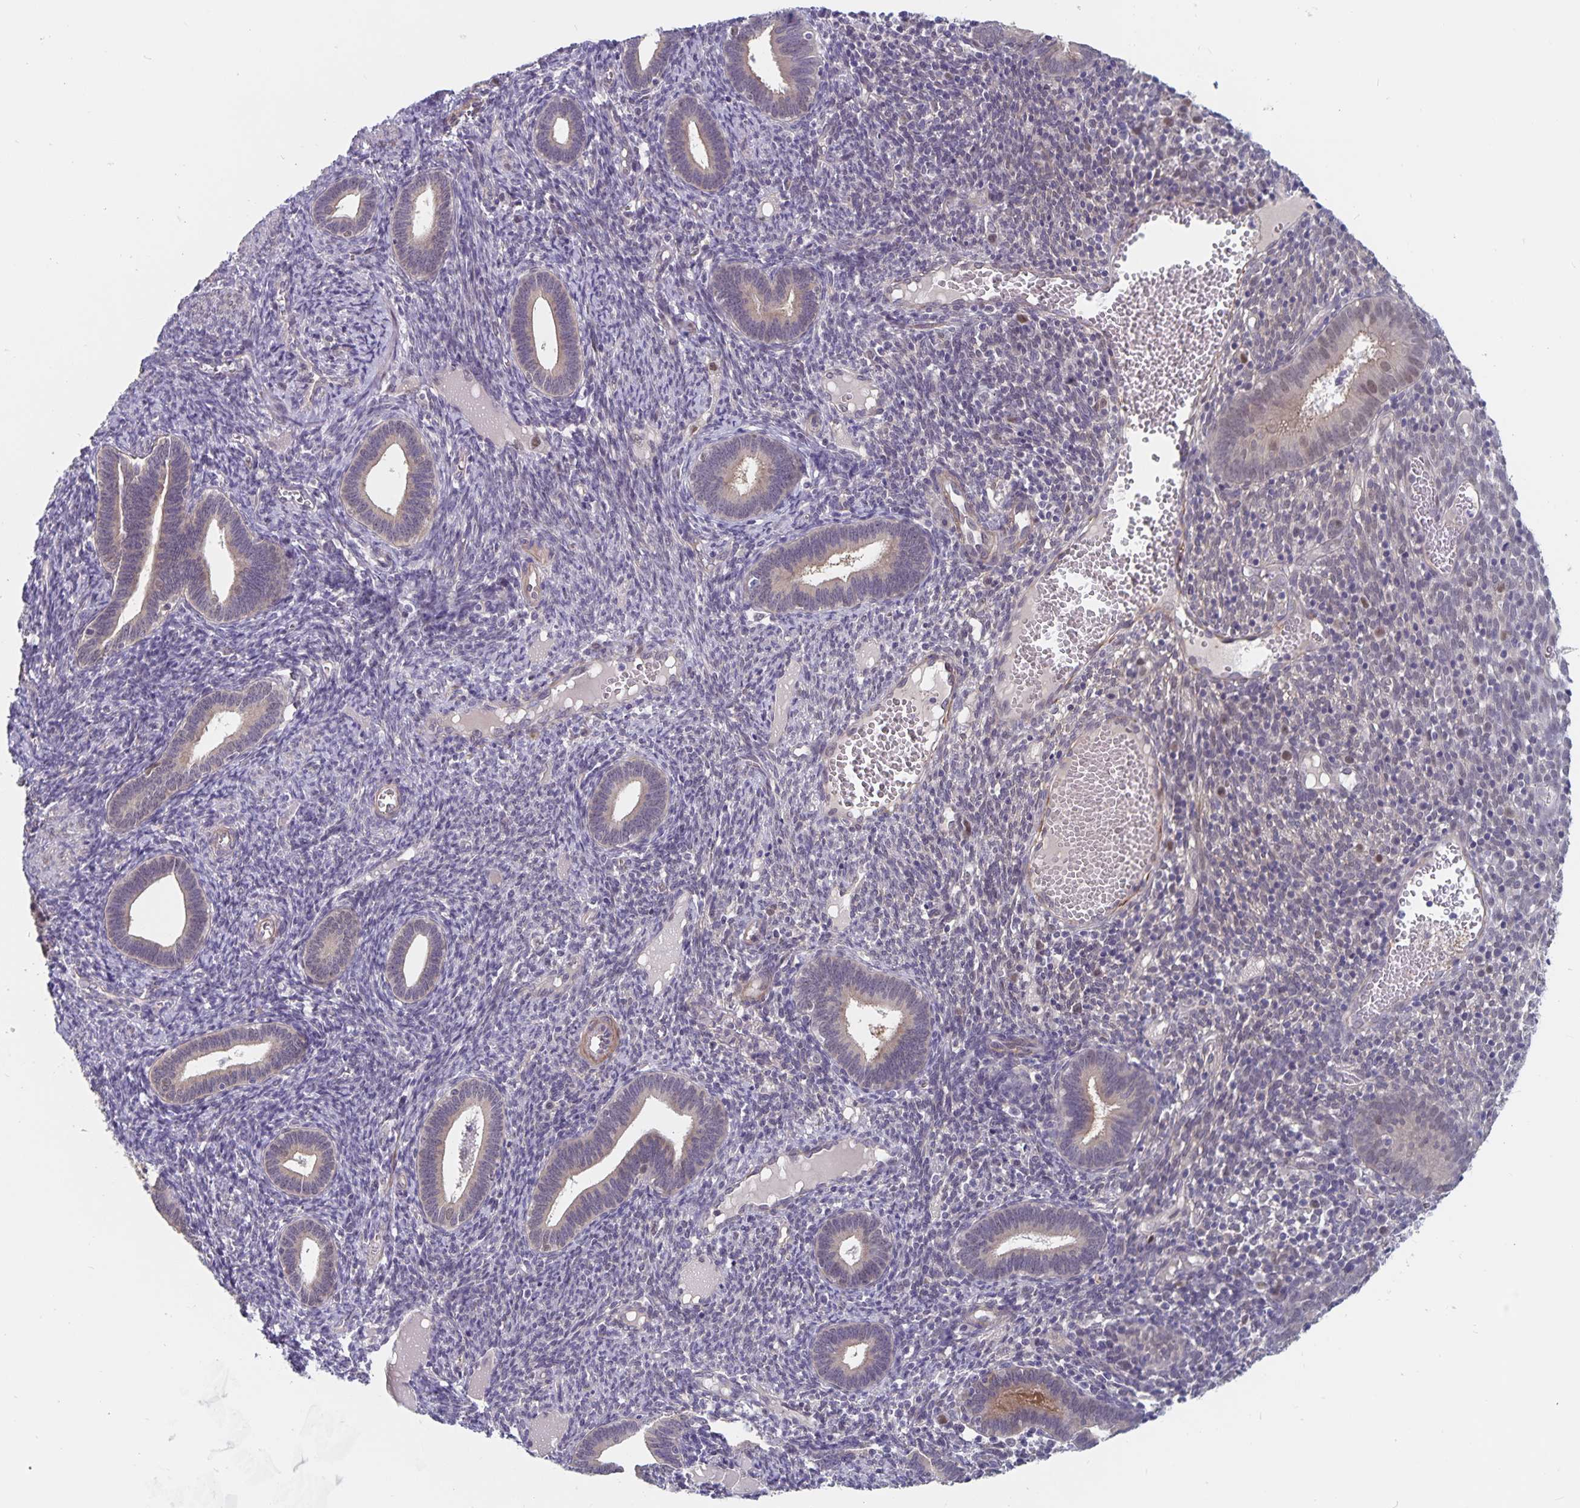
{"staining": {"intensity": "negative", "quantity": "none", "location": "none"}, "tissue": "endometrium", "cell_type": "Cells in endometrial stroma", "image_type": "normal", "snomed": [{"axis": "morphology", "description": "Normal tissue, NOS"}, {"axis": "topography", "description": "Endometrium"}], "caption": "Immunohistochemistry of benign endometrium shows no positivity in cells in endometrial stroma. Nuclei are stained in blue.", "gene": "BAG6", "patient": {"sex": "female", "age": 41}}